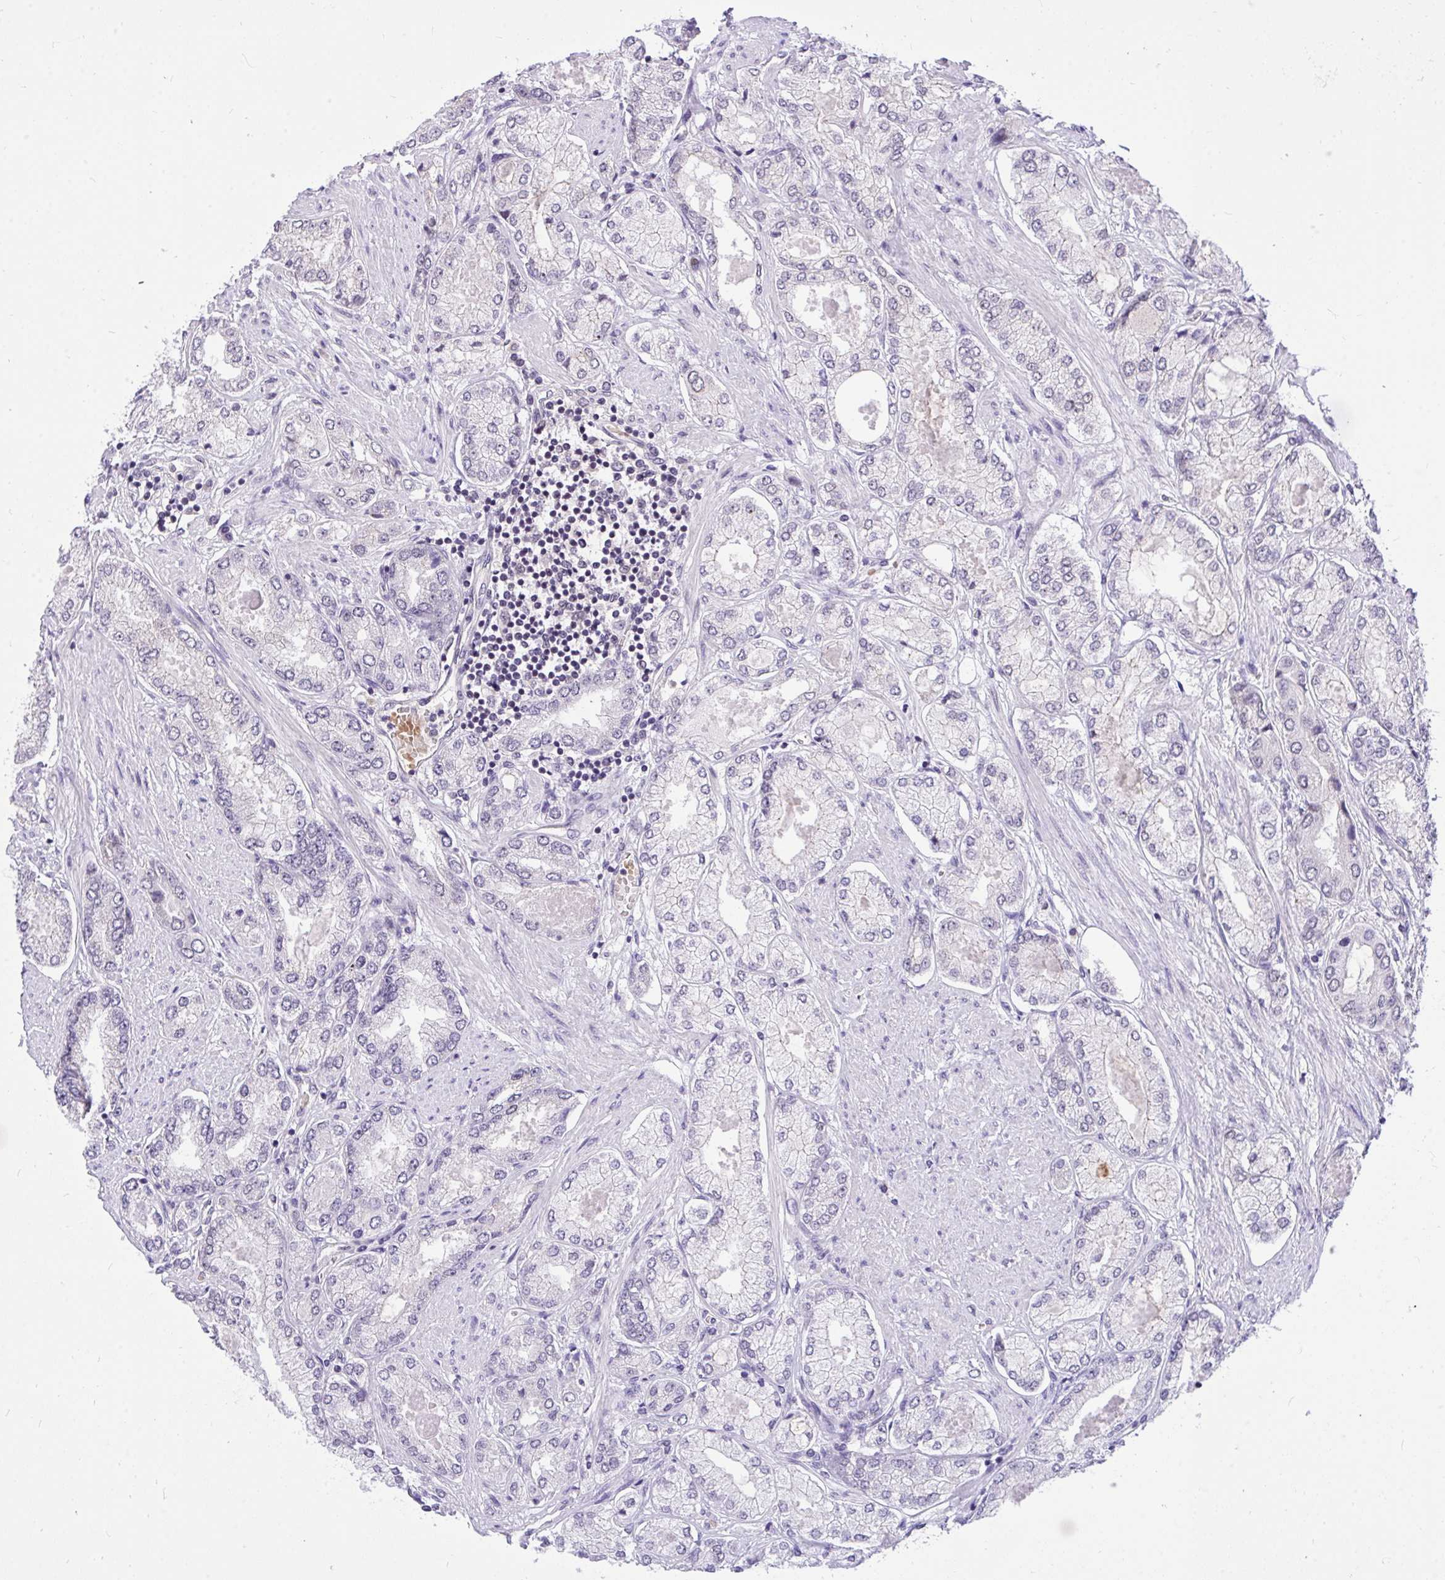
{"staining": {"intensity": "negative", "quantity": "none", "location": "none"}, "tissue": "prostate cancer", "cell_type": "Tumor cells", "image_type": "cancer", "snomed": [{"axis": "morphology", "description": "Adenocarcinoma, High grade"}, {"axis": "topography", "description": "Prostate"}], "caption": "IHC of human prostate cancer shows no positivity in tumor cells.", "gene": "PPP1CA", "patient": {"sex": "male", "age": 68}}